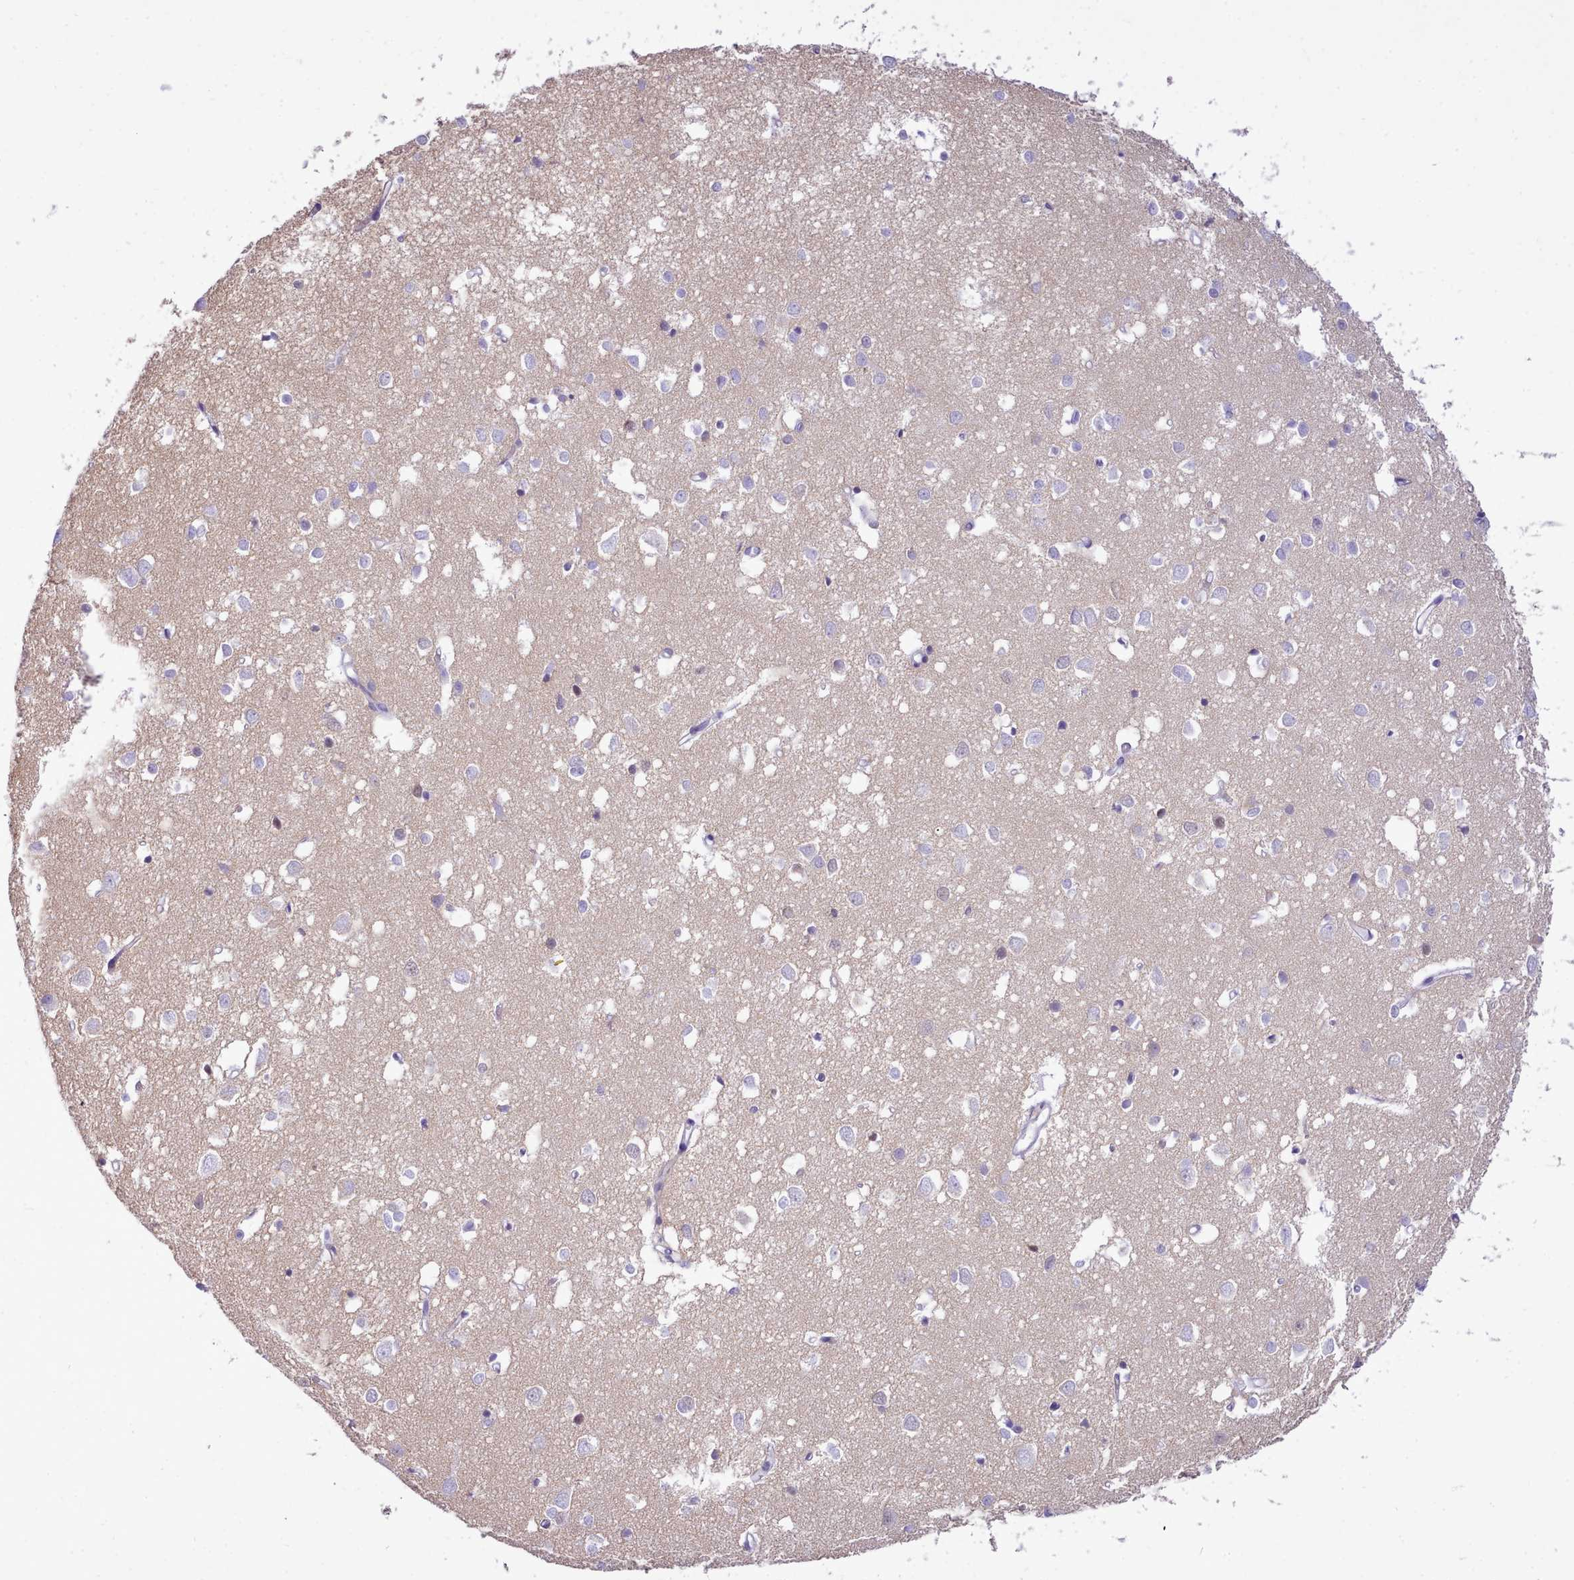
{"staining": {"intensity": "negative", "quantity": "none", "location": "none"}, "tissue": "cerebral cortex", "cell_type": "Endothelial cells", "image_type": "normal", "snomed": [{"axis": "morphology", "description": "Normal tissue, NOS"}, {"axis": "topography", "description": "Cerebral cortex"}], "caption": "DAB (3,3'-diaminobenzidine) immunohistochemical staining of benign human cerebral cortex shows no significant expression in endothelial cells. Nuclei are stained in blue.", "gene": "LRRC37A2", "patient": {"sex": "female", "age": 64}}